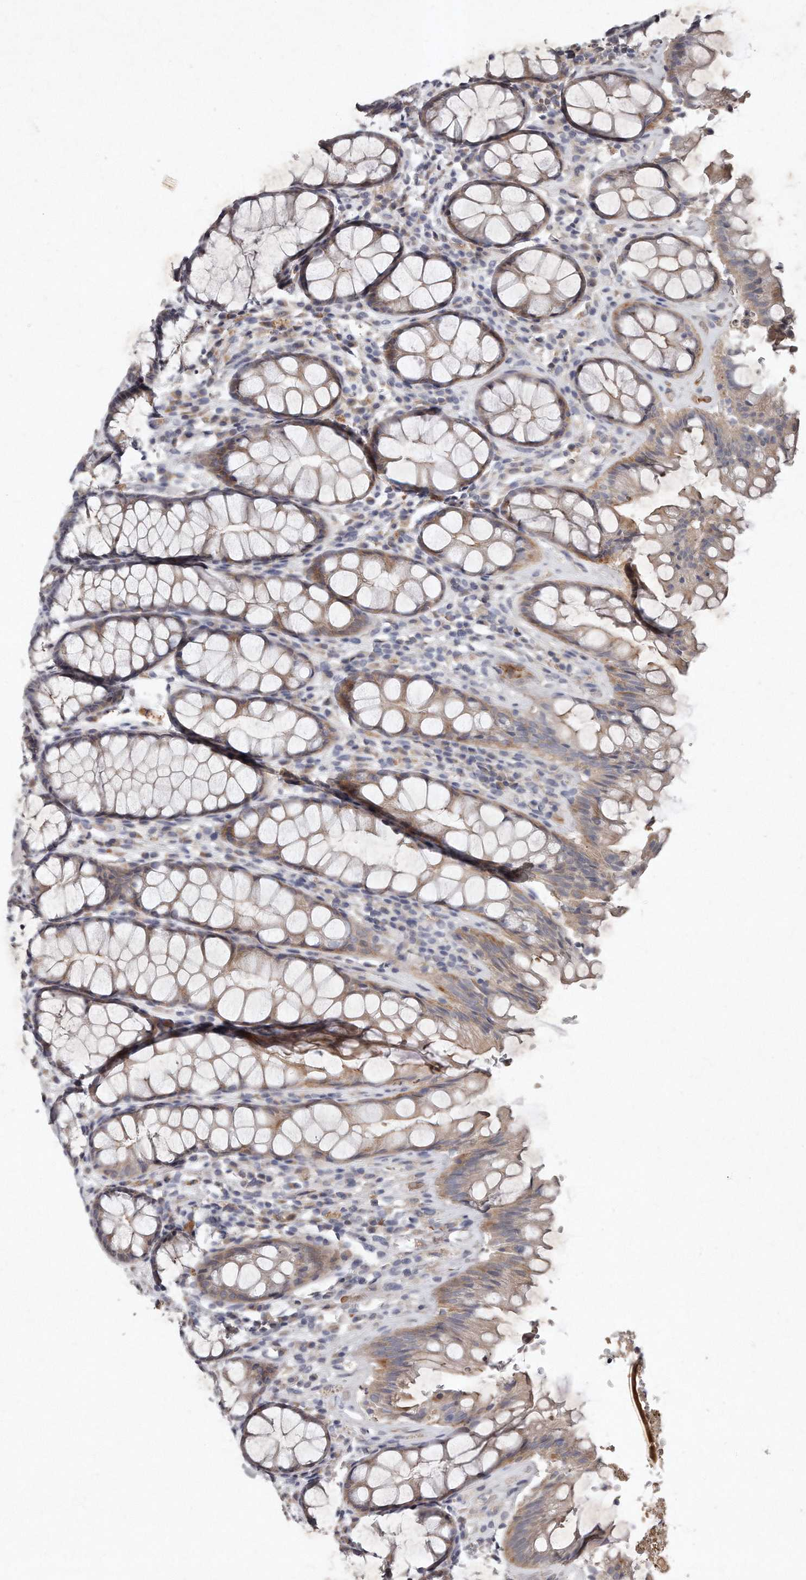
{"staining": {"intensity": "weak", "quantity": ">75%", "location": "cytoplasmic/membranous"}, "tissue": "rectum", "cell_type": "Glandular cells", "image_type": "normal", "snomed": [{"axis": "morphology", "description": "Normal tissue, NOS"}, {"axis": "topography", "description": "Rectum"}], "caption": "Immunohistochemical staining of normal human rectum shows weak cytoplasmic/membranous protein positivity in approximately >75% of glandular cells.", "gene": "TECR", "patient": {"sex": "male", "age": 64}}